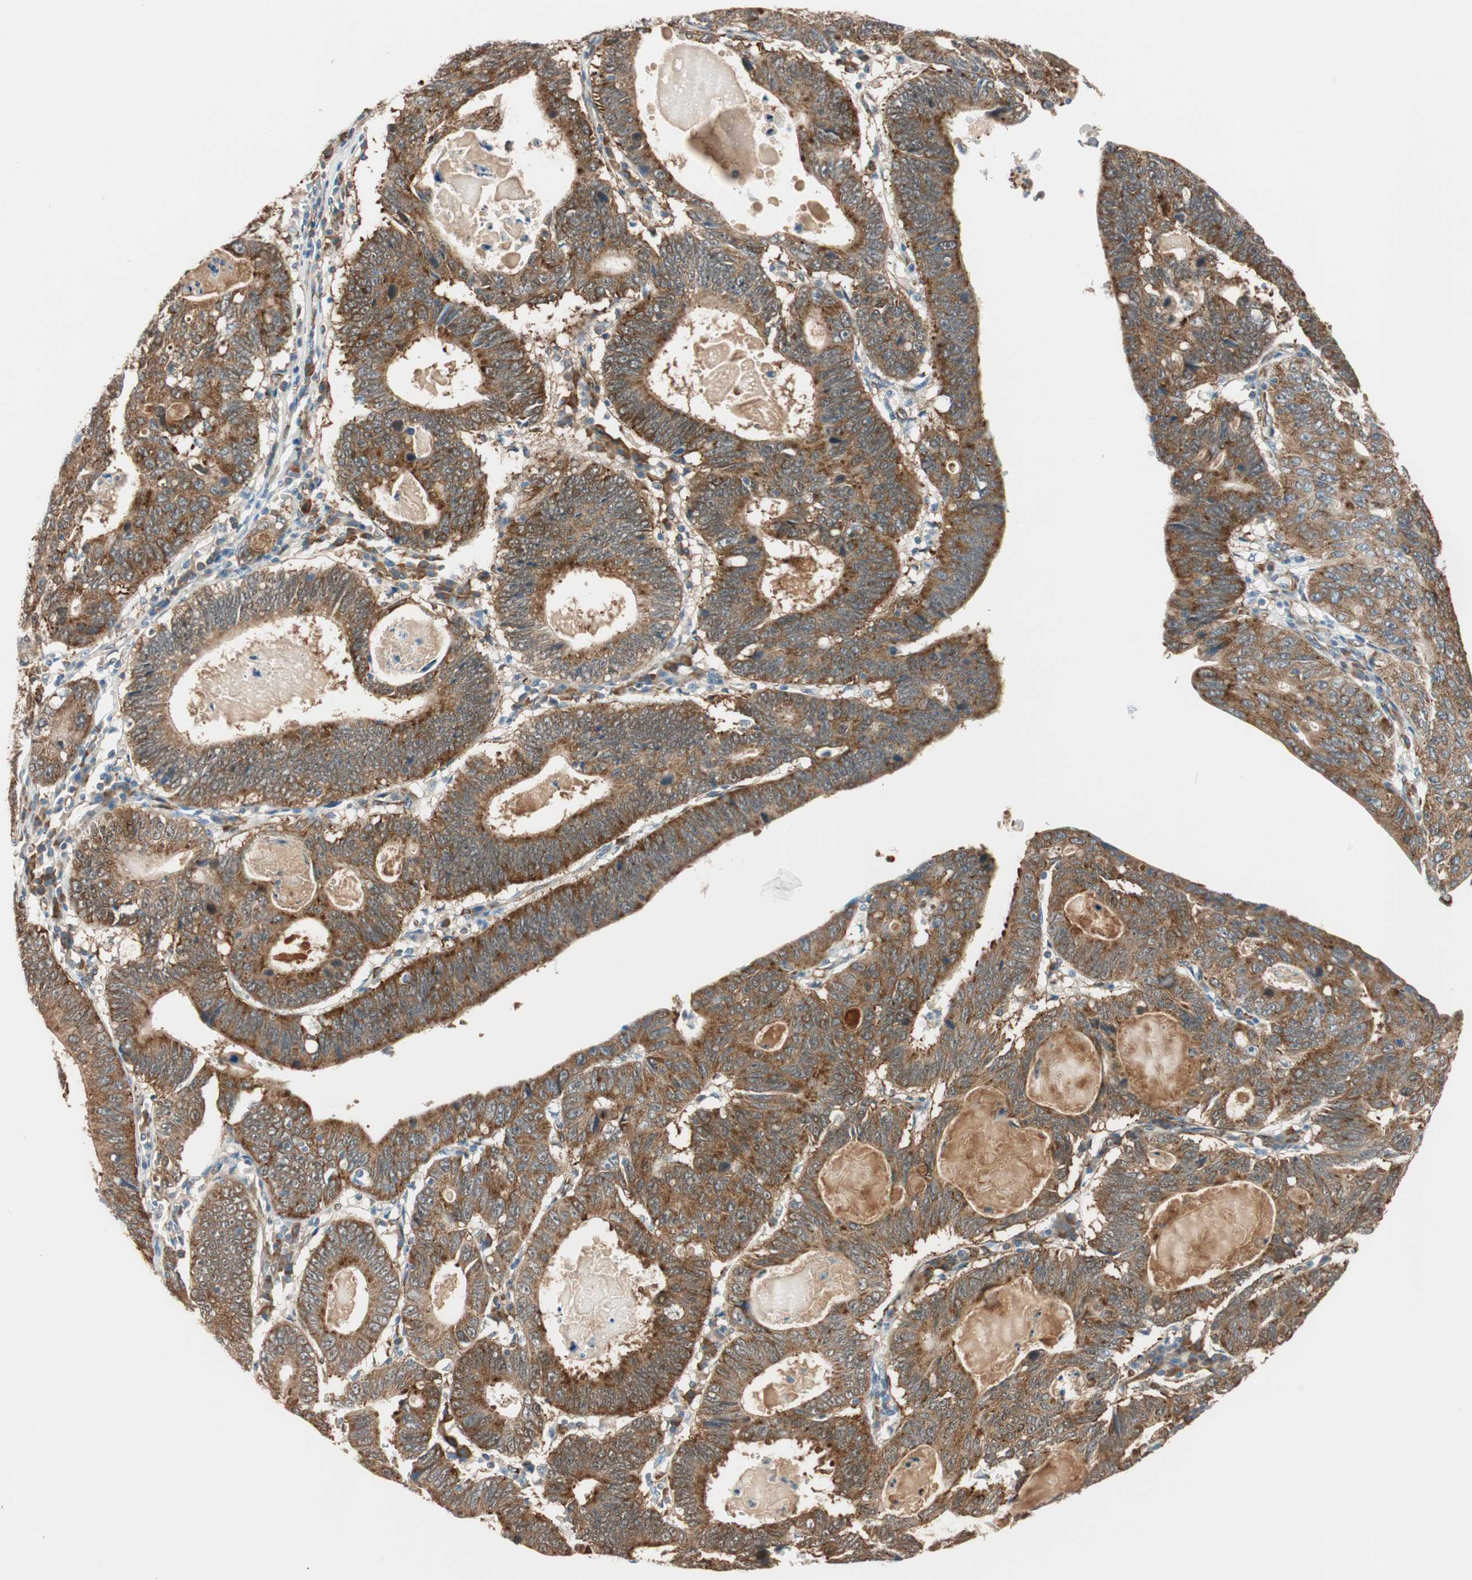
{"staining": {"intensity": "strong", "quantity": ">75%", "location": "cytoplasmic/membranous"}, "tissue": "stomach cancer", "cell_type": "Tumor cells", "image_type": "cancer", "snomed": [{"axis": "morphology", "description": "Adenocarcinoma, NOS"}, {"axis": "topography", "description": "Stomach"}], "caption": "IHC photomicrograph of neoplastic tissue: human stomach adenocarcinoma stained using immunohistochemistry (IHC) demonstrates high levels of strong protein expression localized specifically in the cytoplasmic/membranous of tumor cells, appearing as a cytoplasmic/membranous brown color.", "gene": "WASL", "patient": {"sex": "male", "age": 59}}